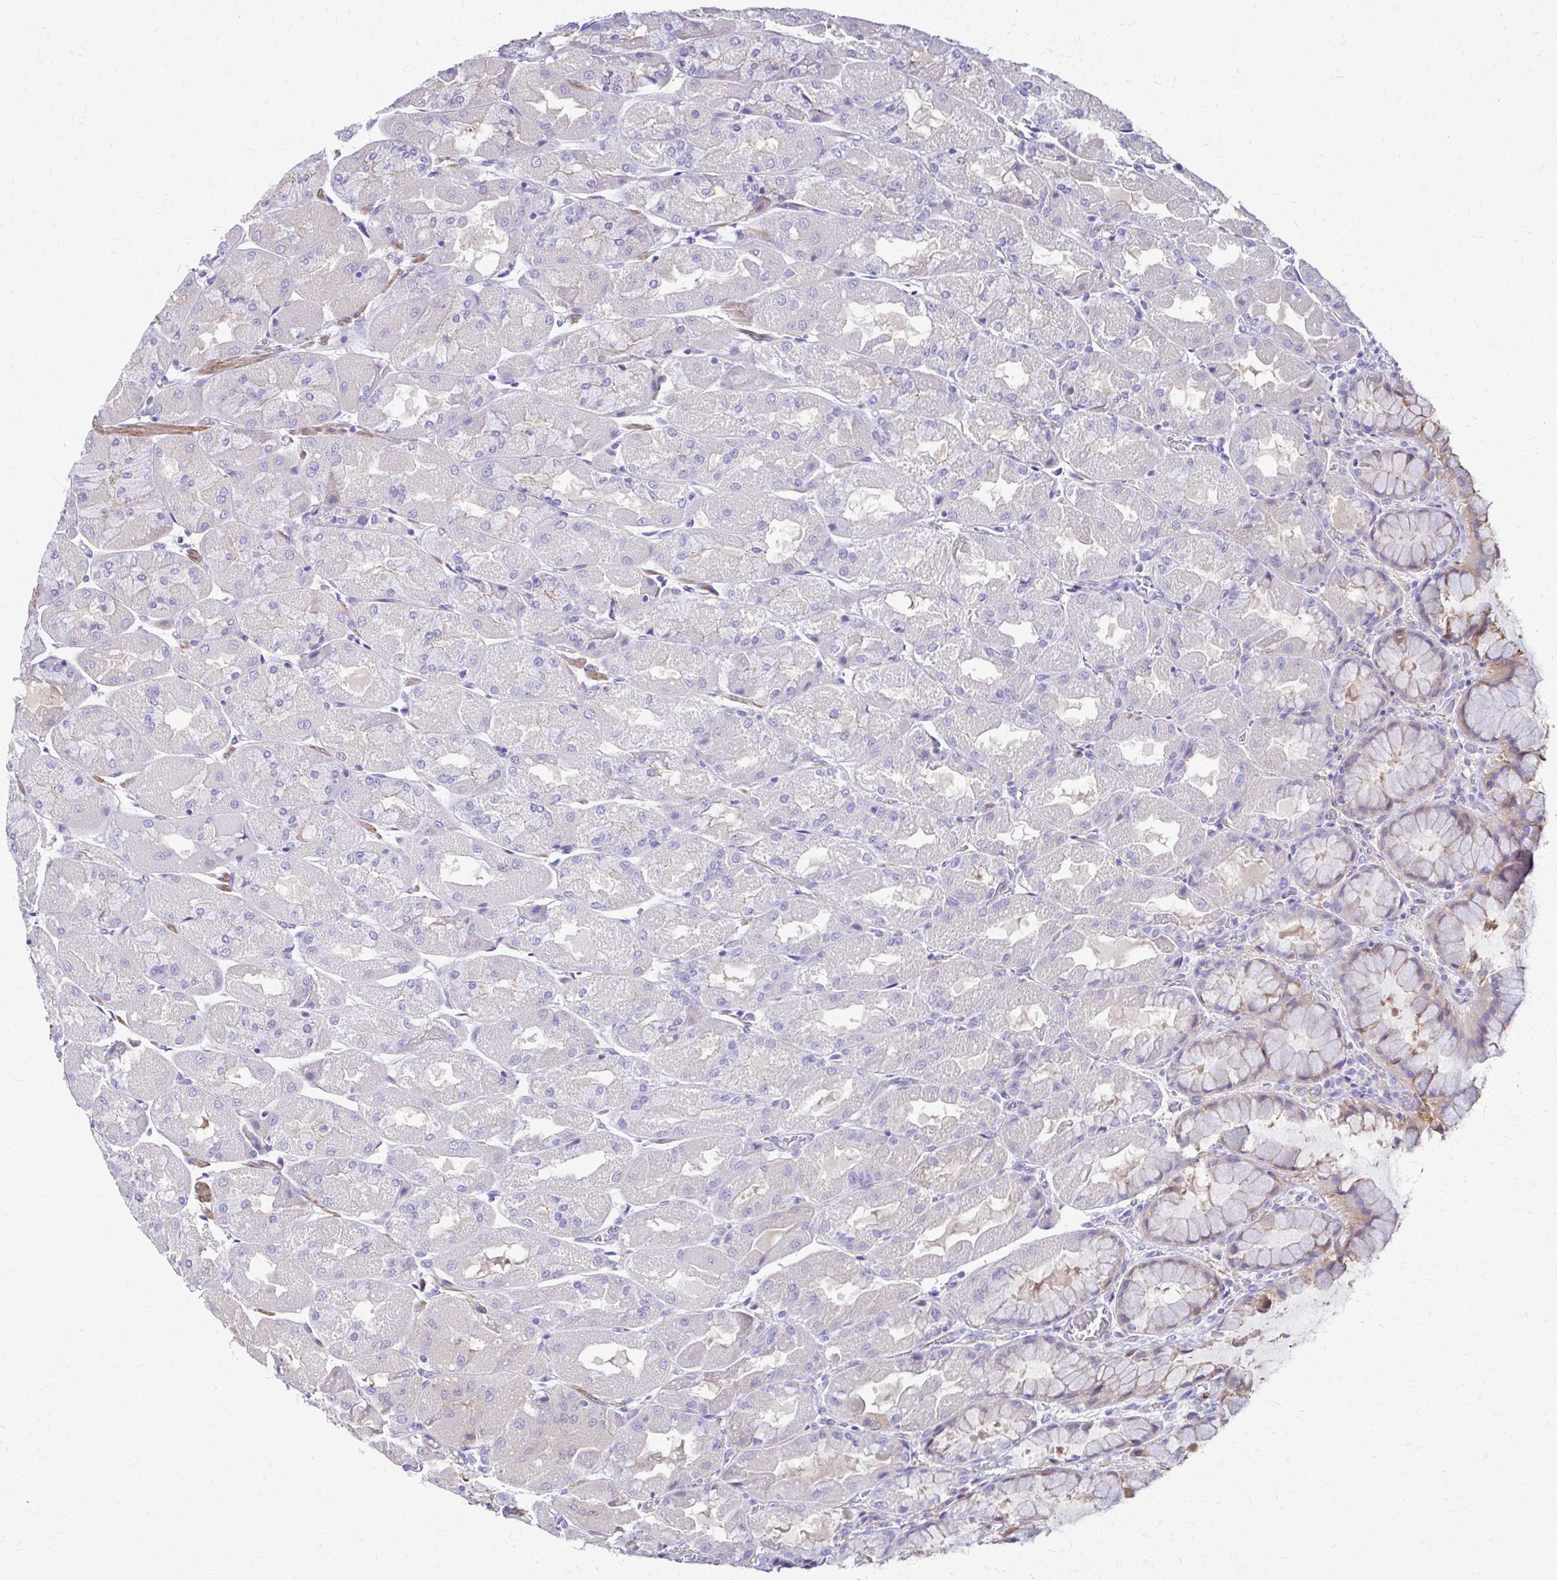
{"staining": {"intensity": "weak", "quantity": "<25%", "location": "cytoplasmic/membranous"}, "tissue": "stomach", "cell_type": "Glandular cells", "image_type": "normal", "snomed": [{"axis": "morphology", "description": "Normal tissue, NOS"}, {"axis": "topography", "description": "Stomach"}], "caption": "Protein analysis of normal stomach displays no significant positivity in glandular cells.", "gene": "DSP", "patient": {"sex": "female", "age": 61}}